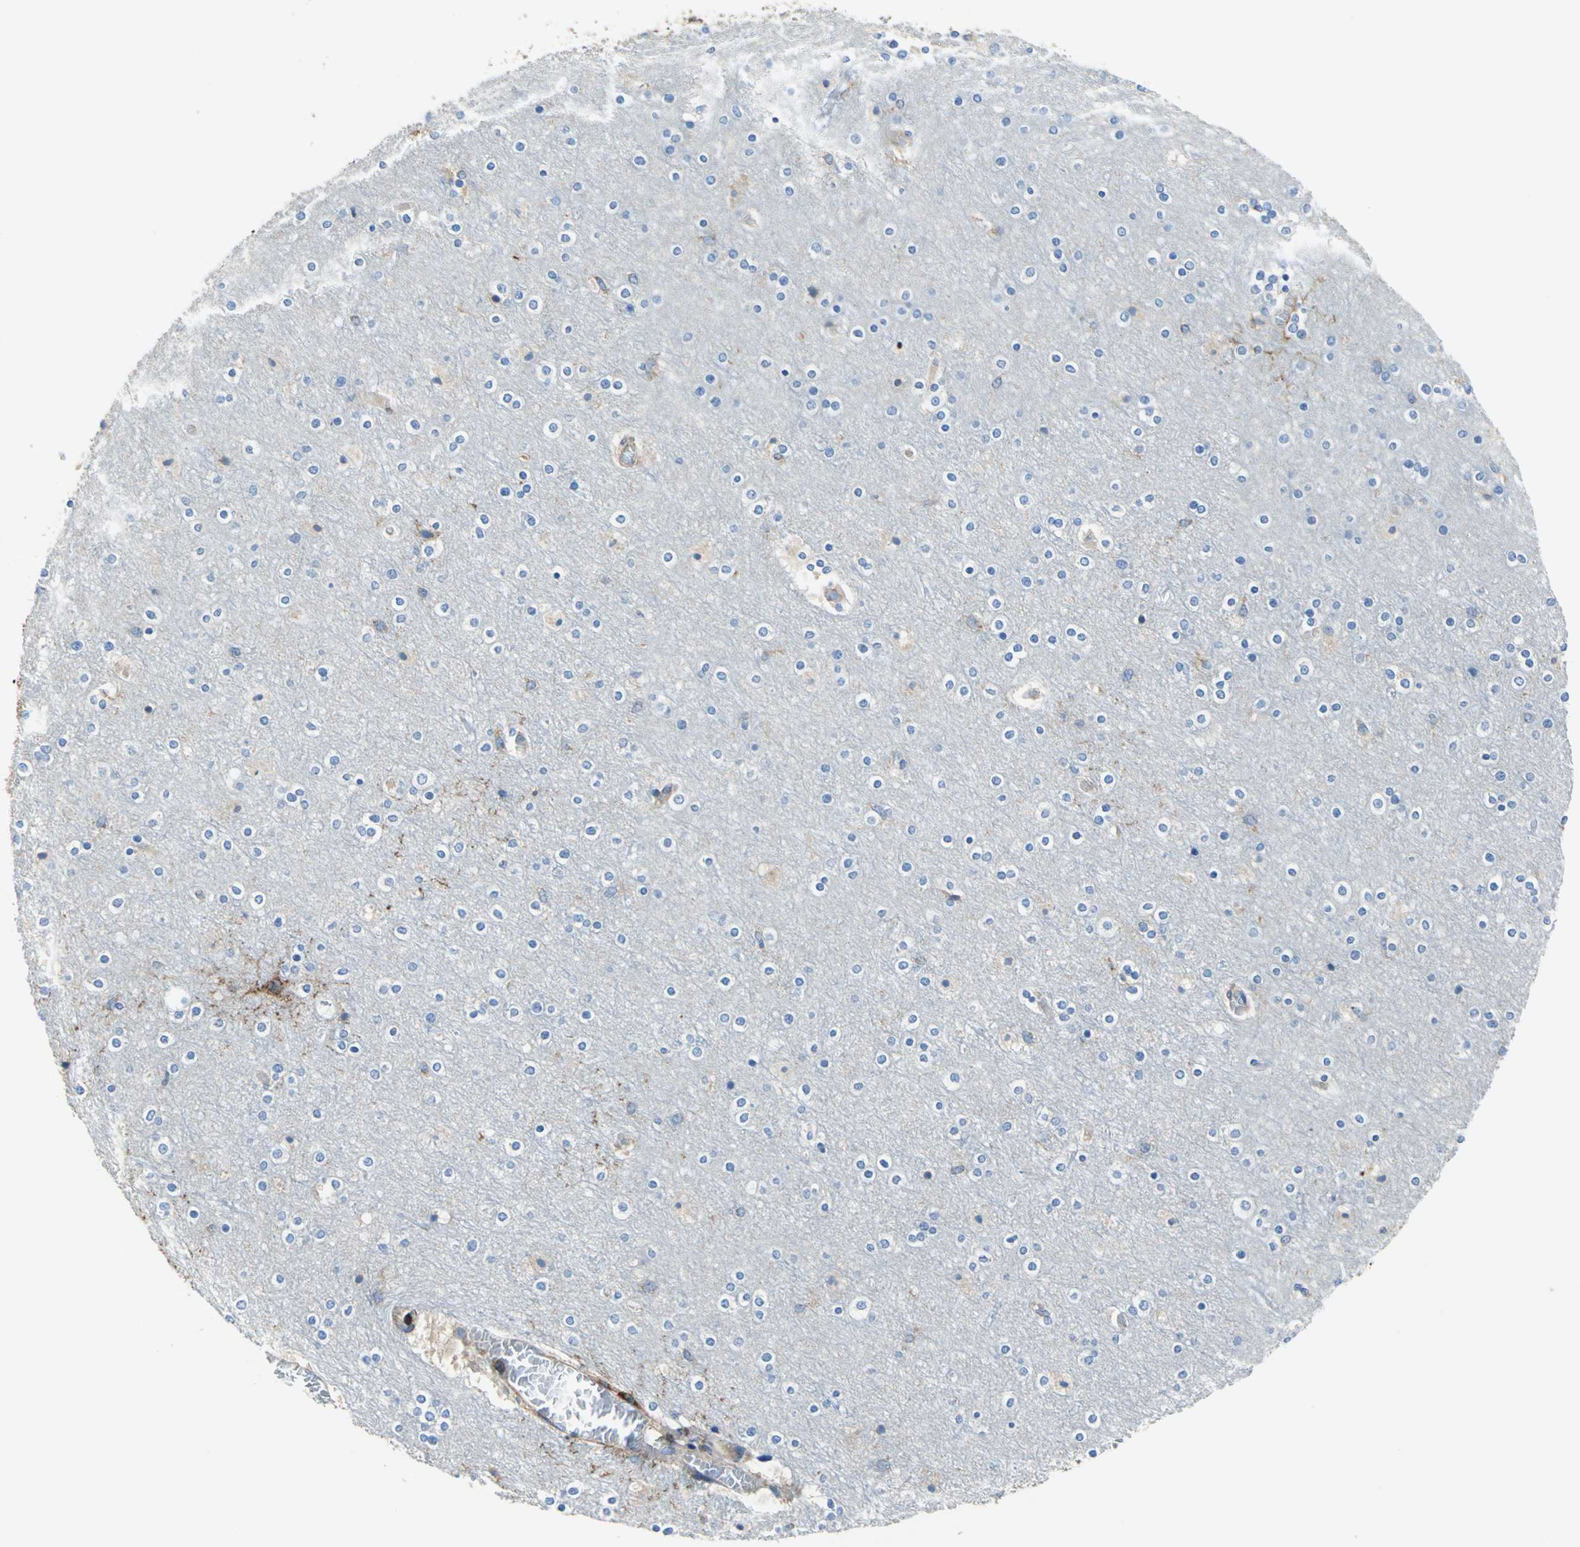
{"staining": {"intensity": "negative", "quantity": "none", "location": "none"}, "tissue": "cerebral cortex", "cell_type": "Endothelial cells", "image_type": "normal", "snomed": [{"axis": "morphology", "description": "Normal tissue, NOS"}, {"axis": "topography", "description": "Cerebral cortex"}], "caption": "This is an immunohistochemistry (IHC) micrograph of normal human cerebral cortex. There is no positivity in endothelial cells.", "gene": "SEPTIN11", "patient": {"sex": "female", "age": 54}}